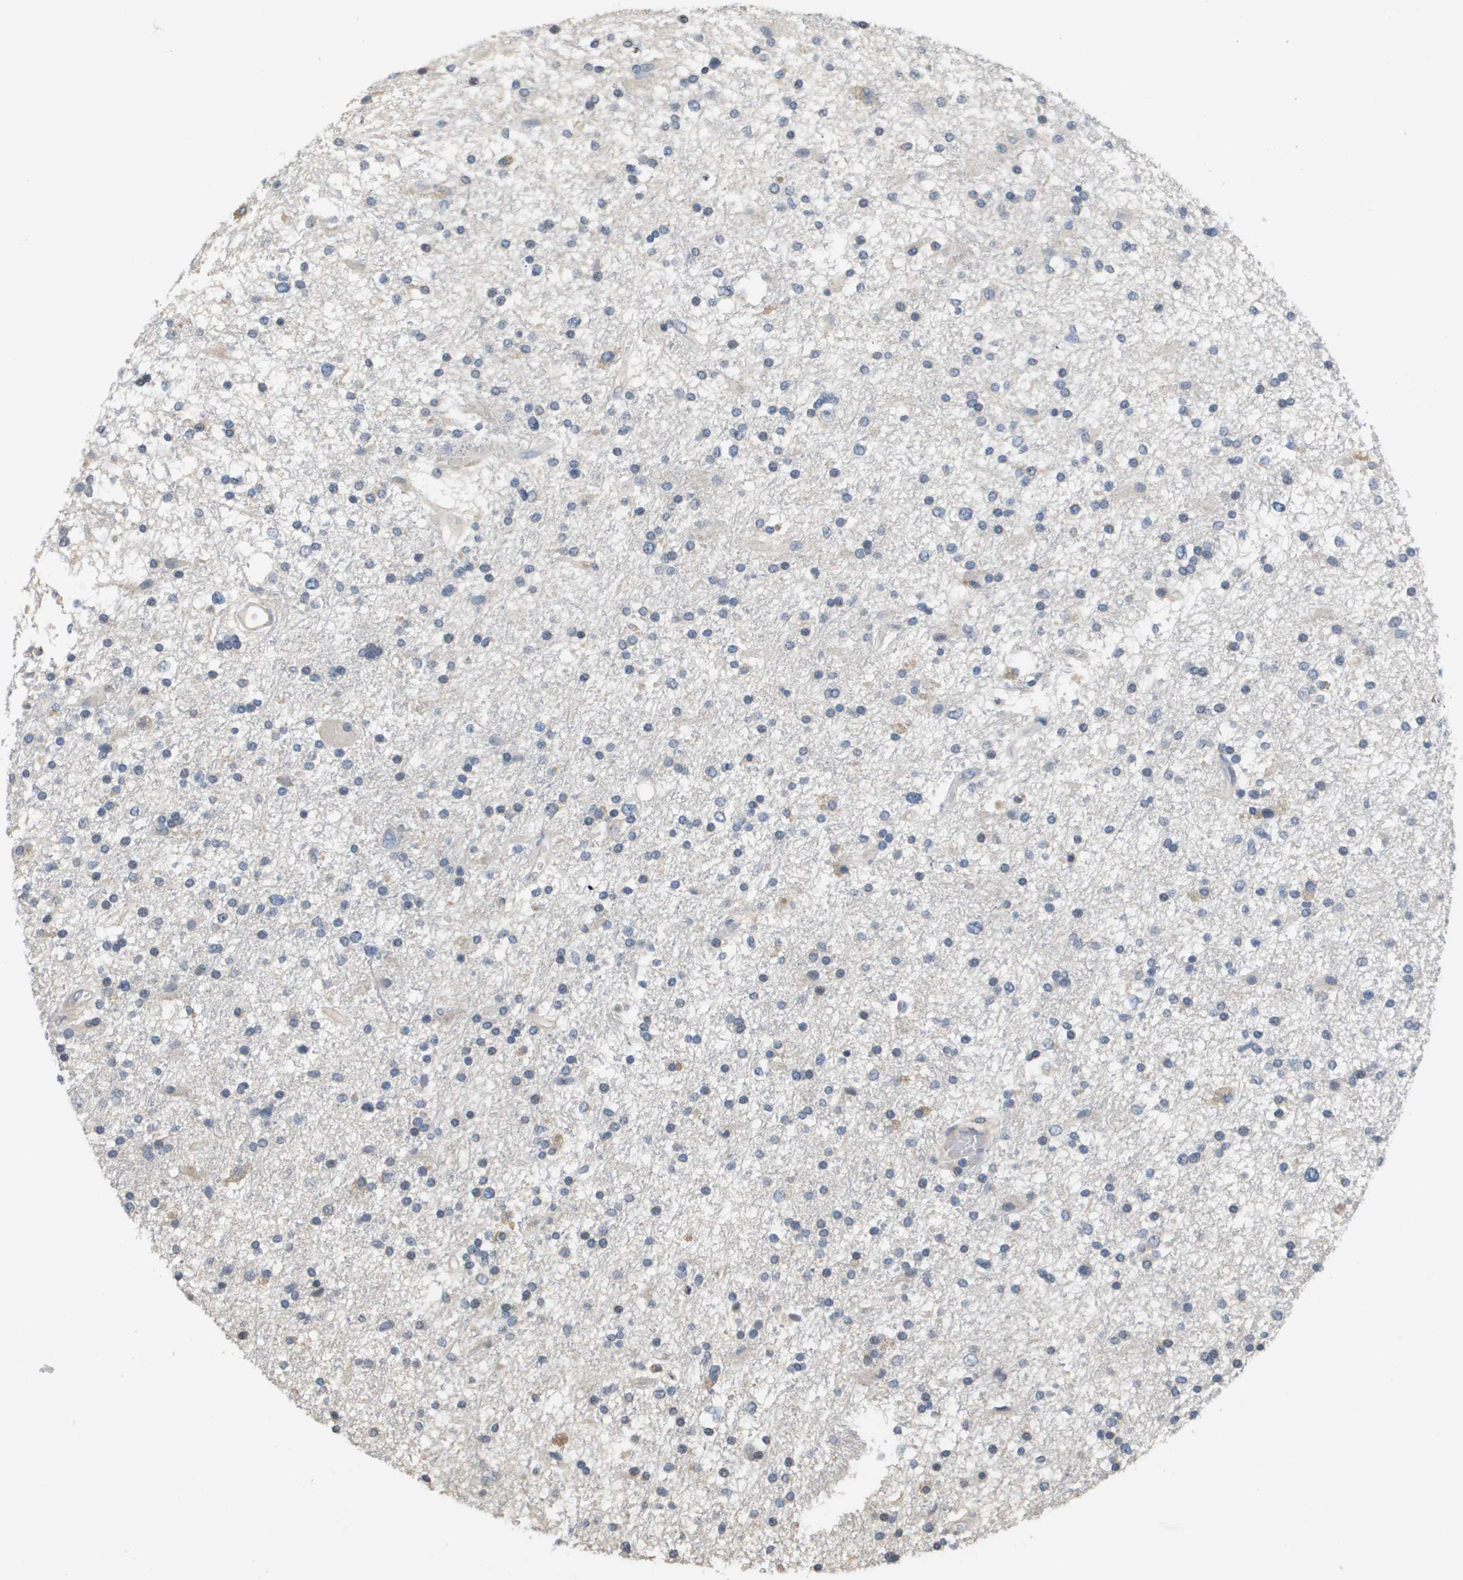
{"staining": {"intensity": "weak", "quantity": "<25%", "location": "cytoplasmic/membranous"}, "tissue": "glioma", "cell_type": "Tumor cells", "image_type": "cancer", "snomed": [{"axis": "morphology", "description": "Glioma, malignant, High grade"}, {"axis": "topography", "description": "Brain"}], "caption": "Photomicrograph shows no significant protein expression in tumor cells of malignant glioma (high-grade).", "gene": "CAPN11", "patient": {"sex": "male", "age": 33}}